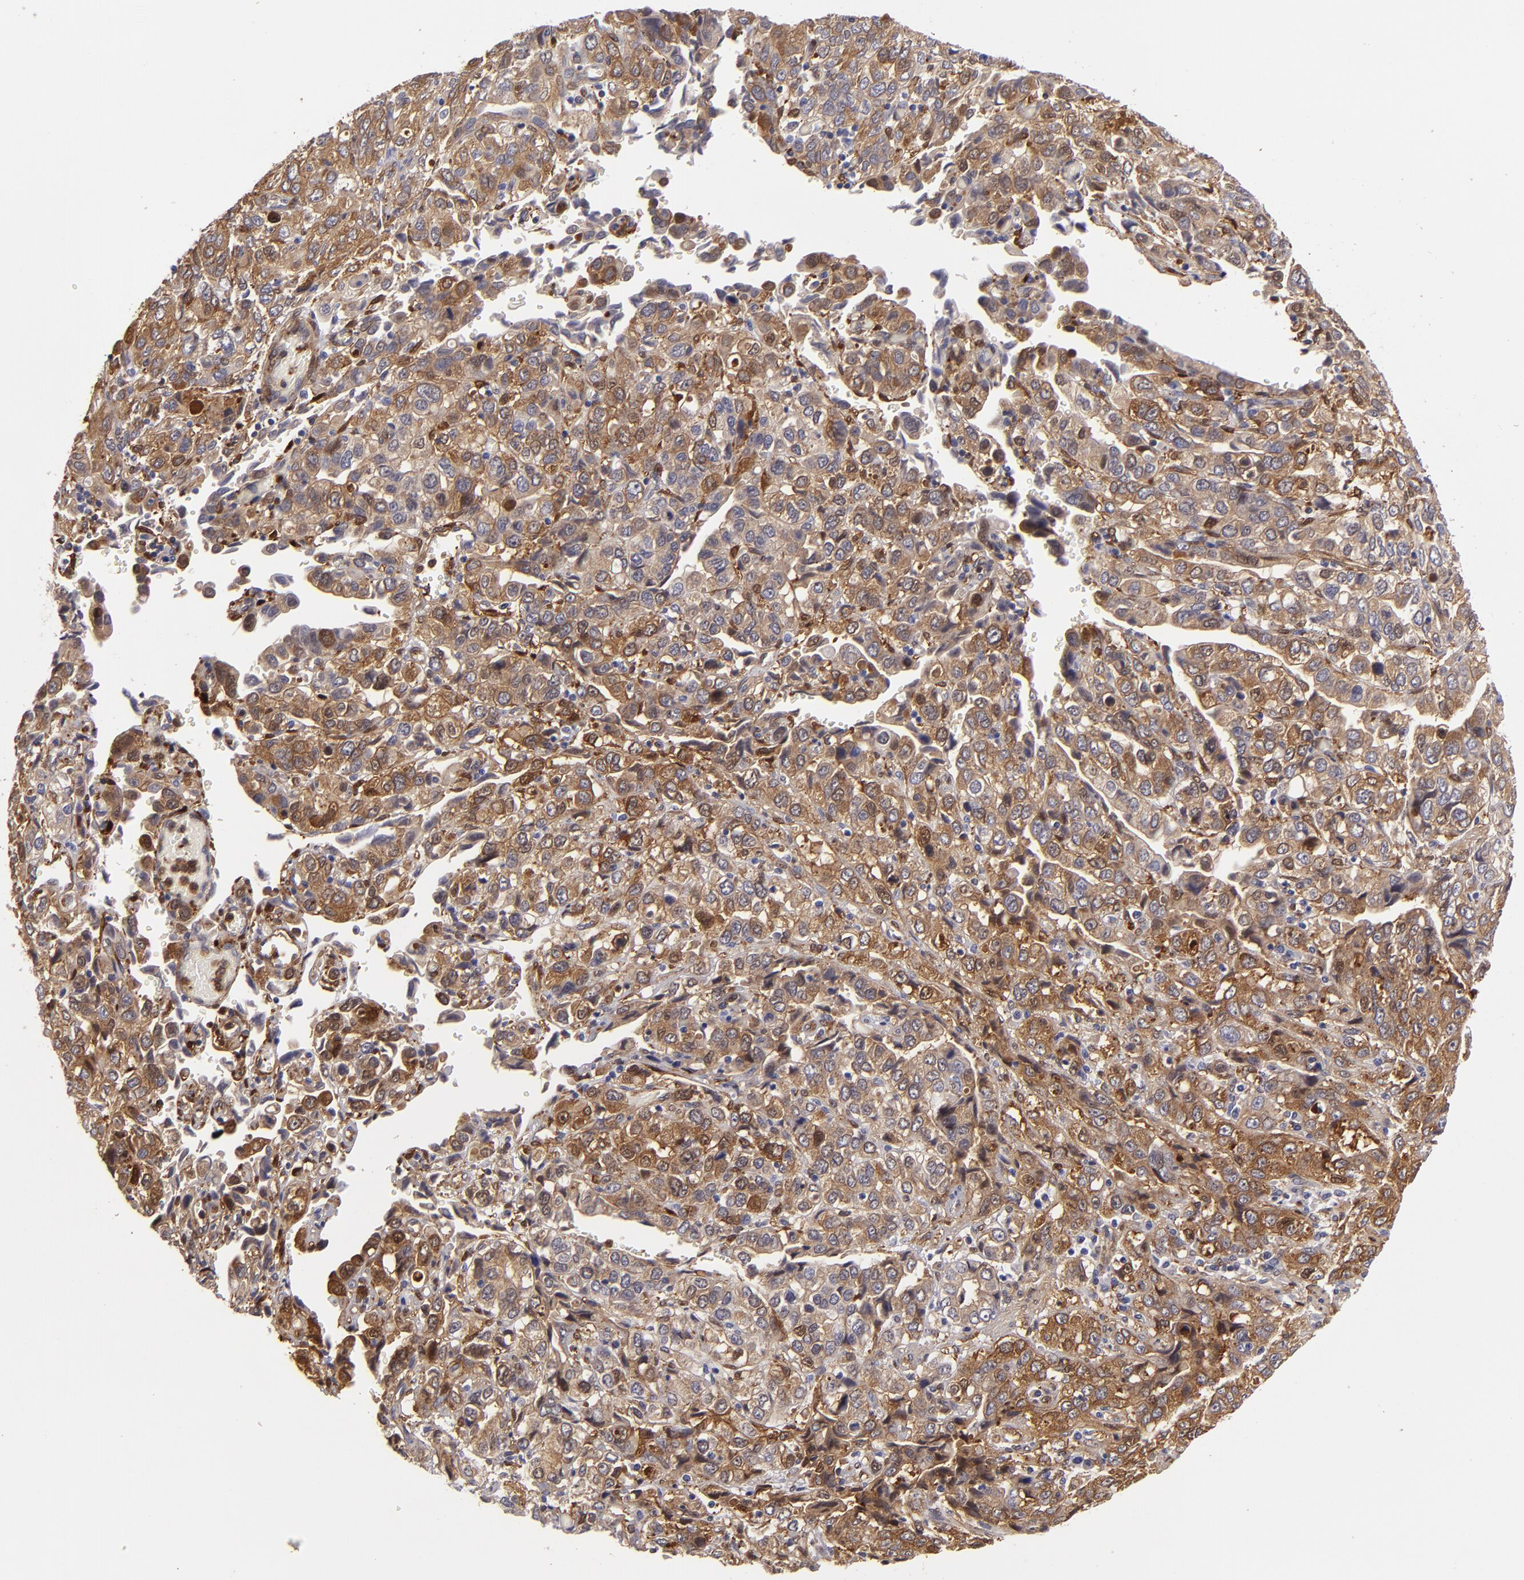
{"staining": {"intensity": "moderate", "quantity": ">75%", "location": "cytoplasmic/membranous"}, "tissue": "stomach cancer", "cell_type": "Tumor cells", "image_type": "cancer", "snomed": [{"axis": "morphology", "description": "Adenocarcinoma, NOS"}, {"axis": "topography", "description": "Stomach, upper"}], "caption": "Moderate cytoplasmic/membranous expression for a protein is identified in about >75% of tumor cells of adenocarcinoma (stomach) using IHC.", "gene": "VCL", "patient": {"sex": "male", "age": 76}}